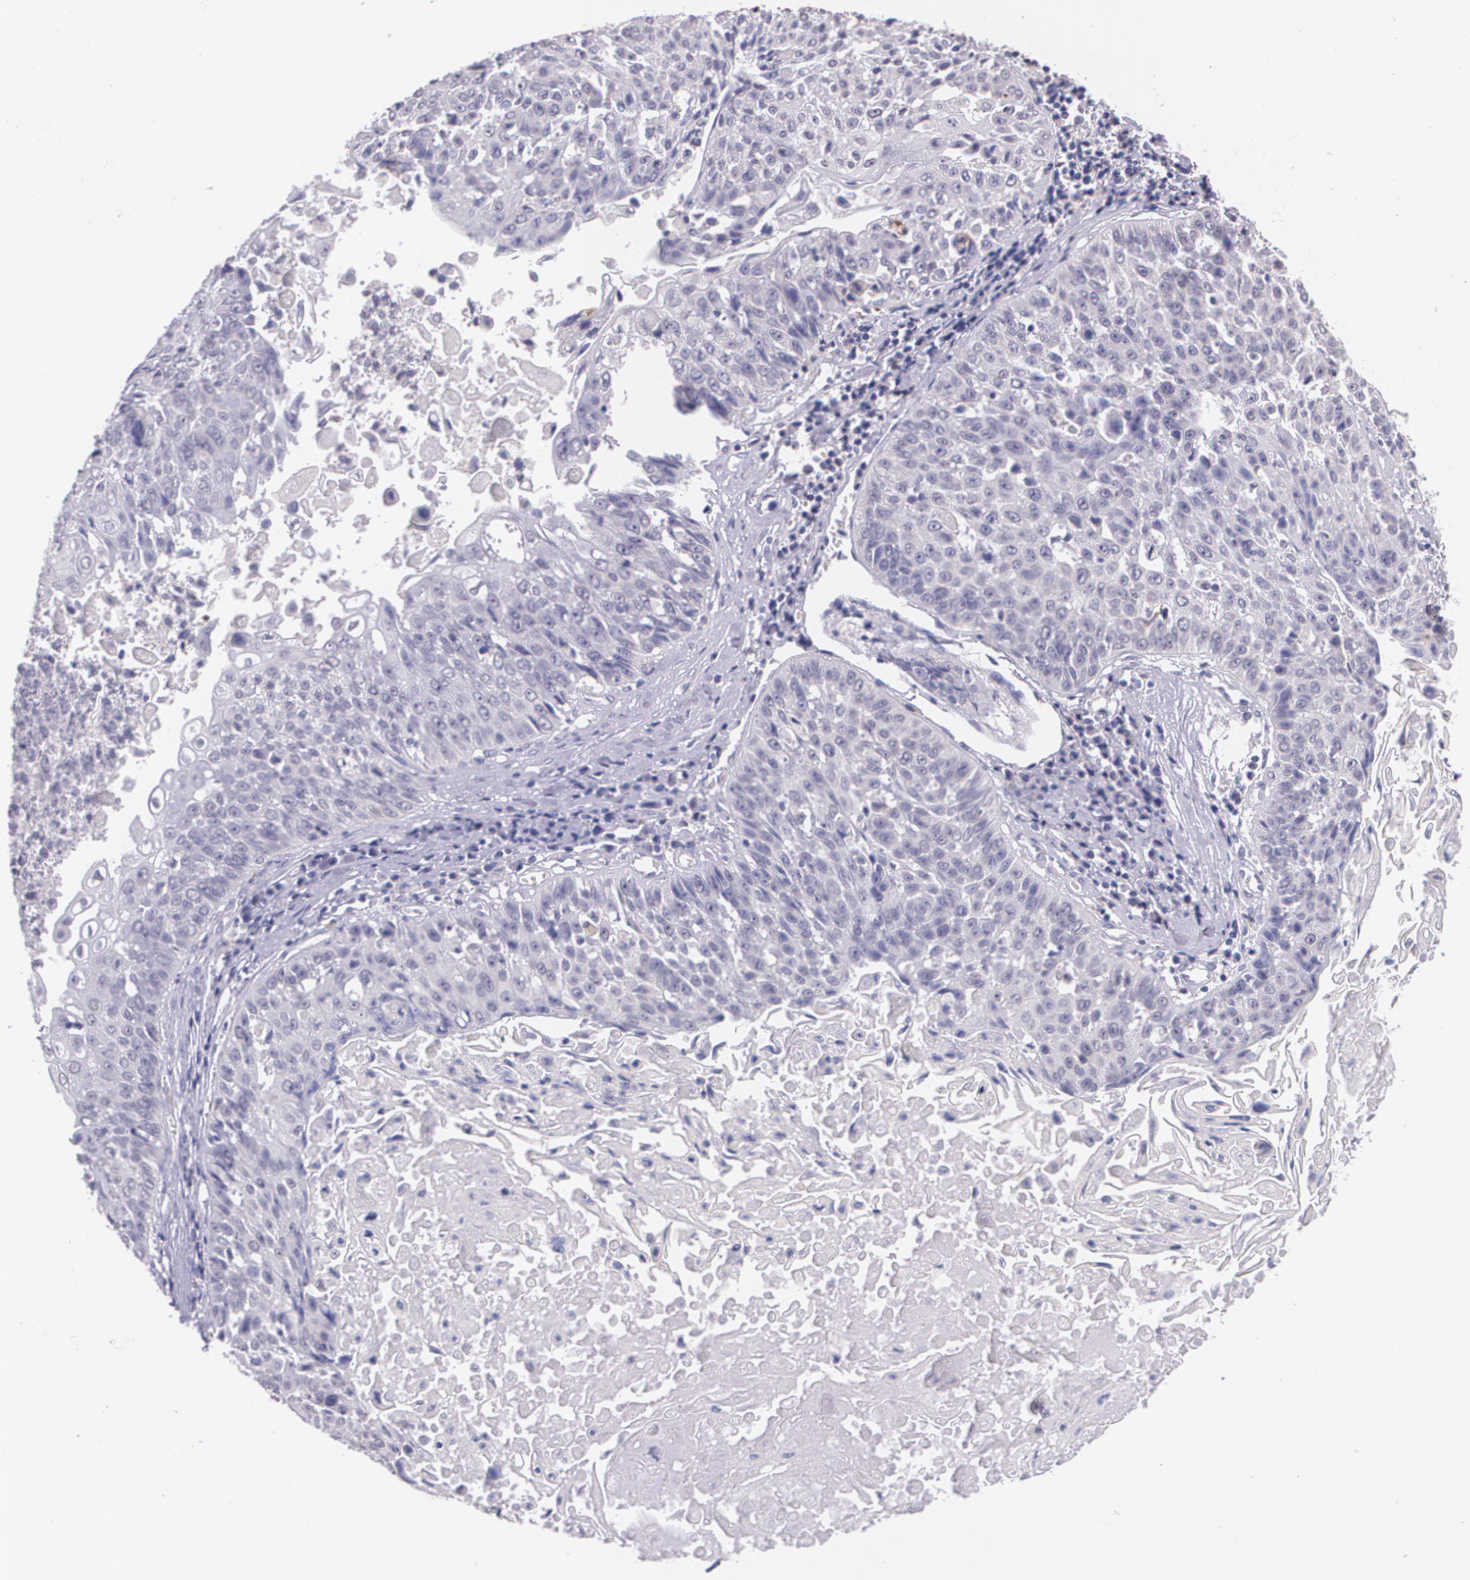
{"staining": {"intensity": "negative", "quantity": "none", "location": "none"}, "tissue": "lung cancer", "cell_type": "Tumor cells", "image_type": "cancer", "snomed": [{"axis": "morphology", "description": "Adenocarcinoma, NOS"}, {"axis": "topography", "description": "Lung"}], "caption": "High magnification brightfield microscopy of lung adenocarcinoma stained with DAB (3,3'-diaminobenzidine) (brown) and counterstained with hematoxylin (blue): tumor cells show no significant staining.", "gene": "RTN1", "patient": {"sex": "male", "age": 60}}